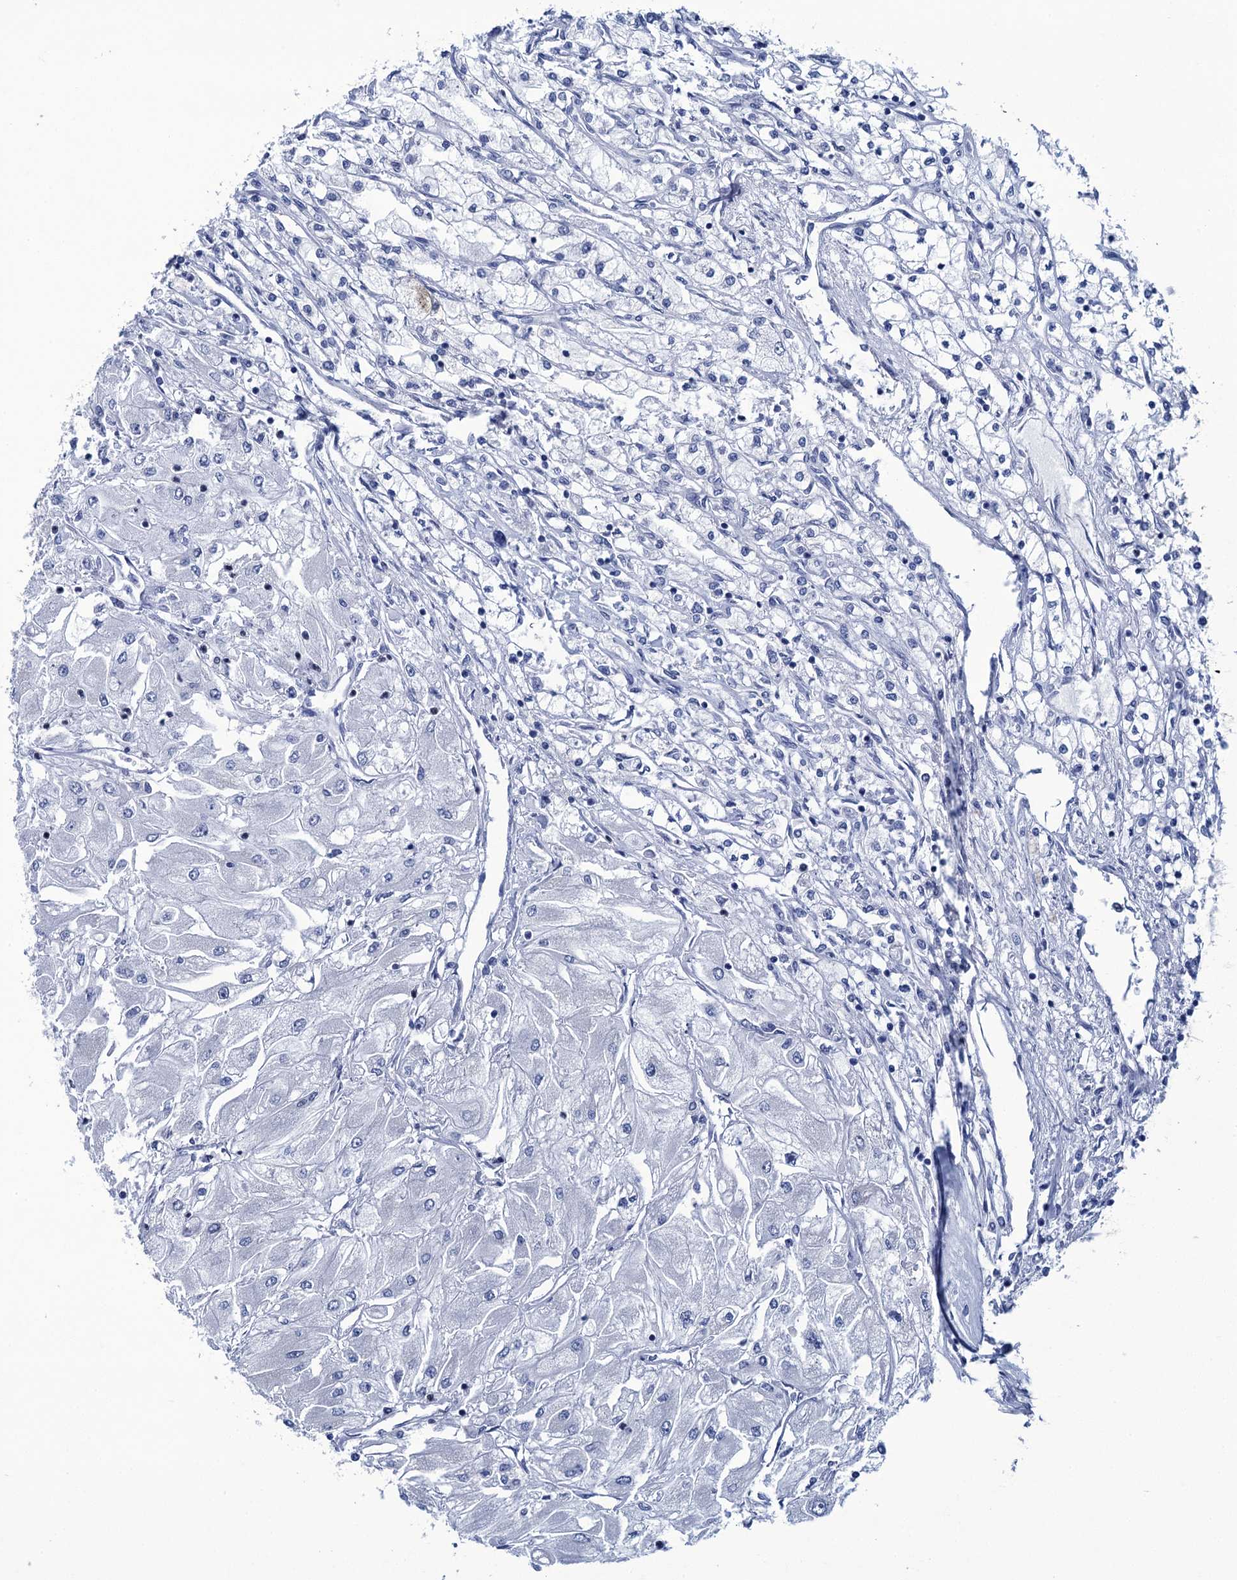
{"staining": {"intensity": "negative", "quantity": "none", "location": "none"}, "tissue": "renal cancer", "cell_type": "Tumor cells", "image_type": "cancer", "snomed": [{"axis": "morphology", "description": "Adenocarcinoma, NOS"}, {"axis": "topography", "description": "Kidney"}], "caption": "There is no significant expression in tumor cells of renal cancer. (DAB (3,3'-diaminobenzidine) immunohistochemistry, high magnification).", "gene": "RHCG", "patient": {"sex": "male", "age": 80}}